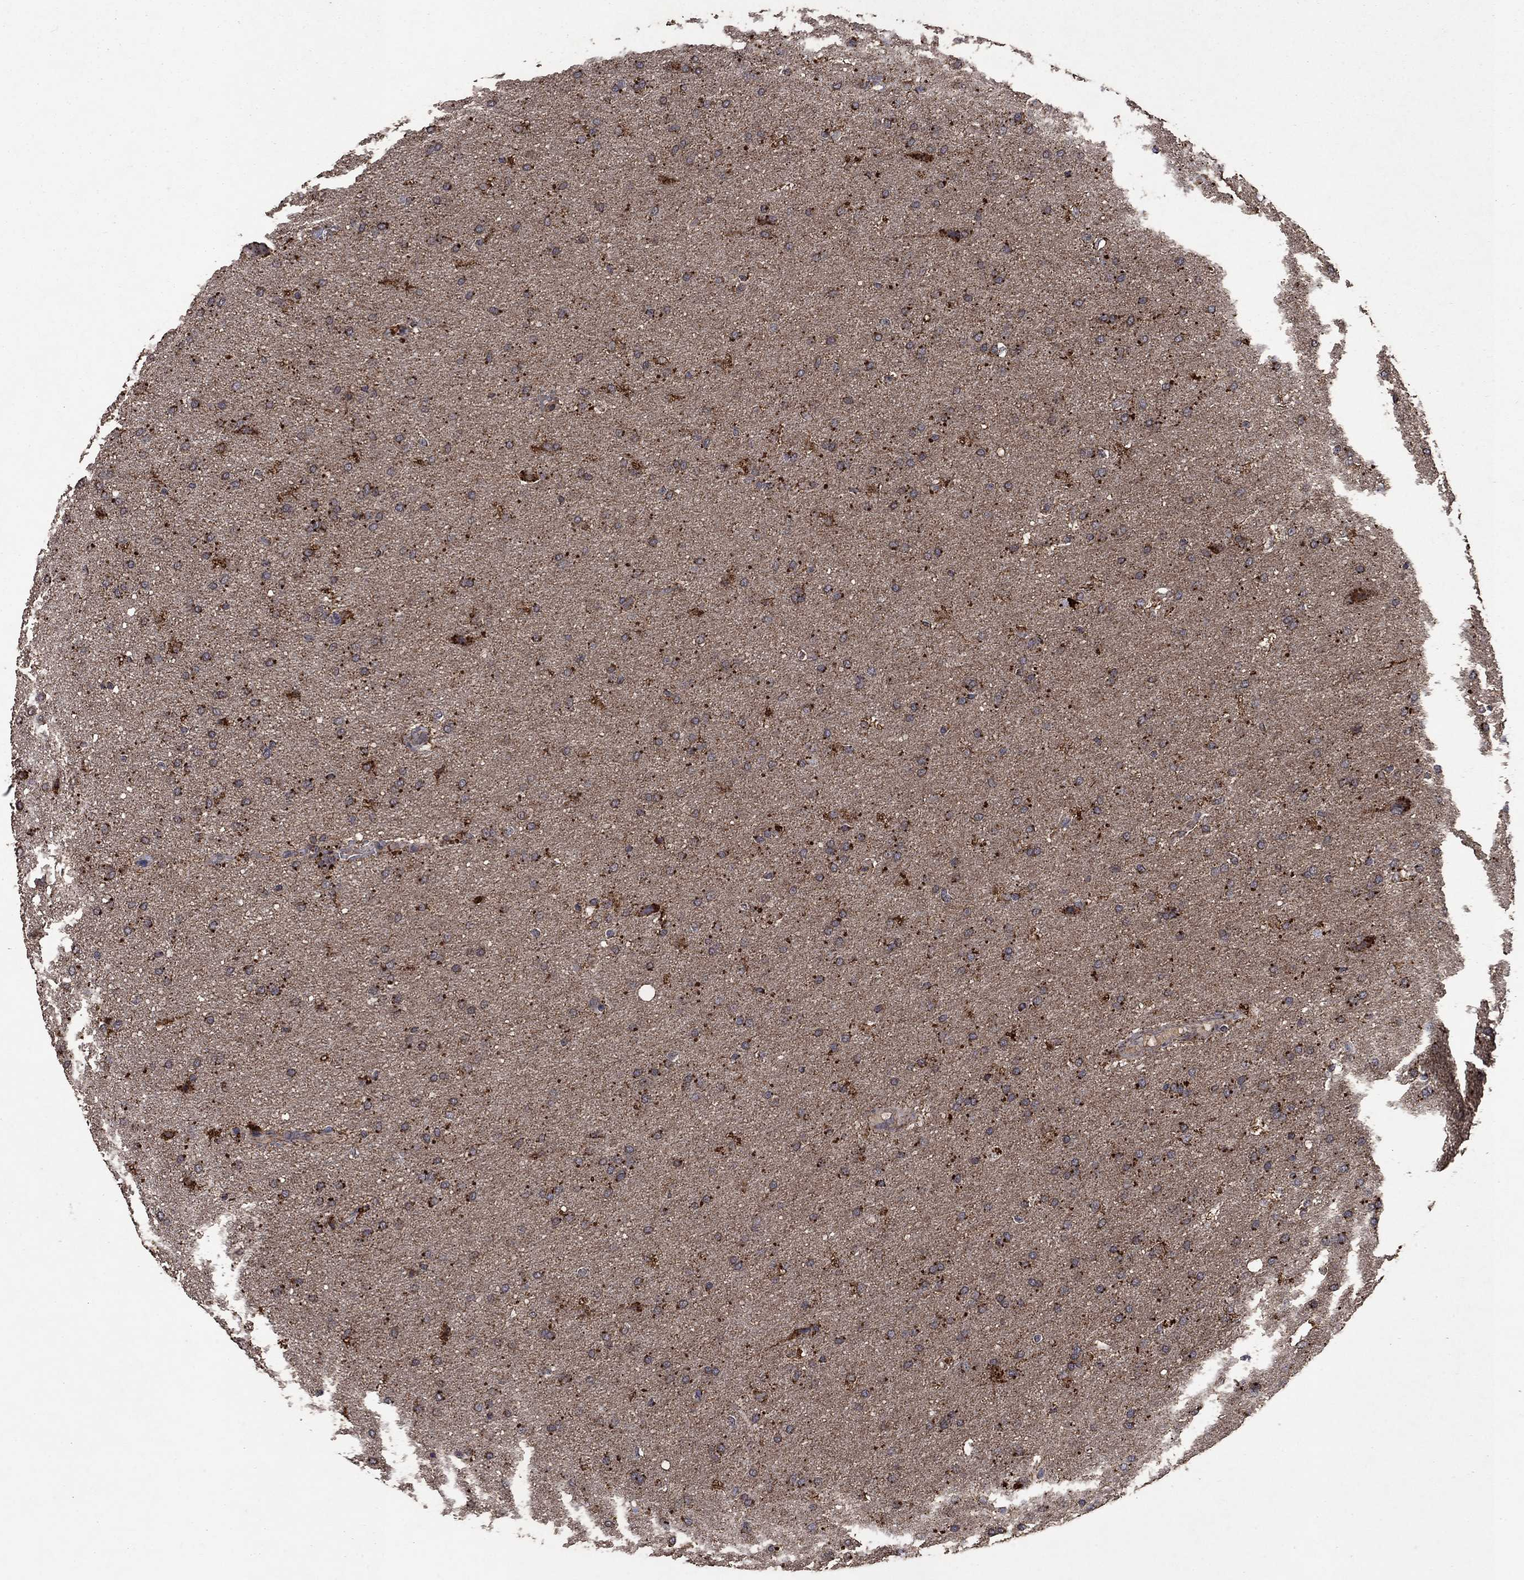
{"staining": {"intensity": "strong", "quantity": "<25%", "location": "cytoplasmic/membranous"}, "tissue": "glioma", "cell_type": "Tumor cells", "image_type": "cancer", "snomed": [{"axis": "morphology", "description": "Glioma, malignant, Low grade"}, {"axis": "topography", "description": "Brain"}], "caption": "A micrograph of human glioma stained for a protein shows strong cytoplasmic/membranous brown staining in tumor cells.", "gene": "DPH1", "patient": {"sex": "female", "age": 37}}